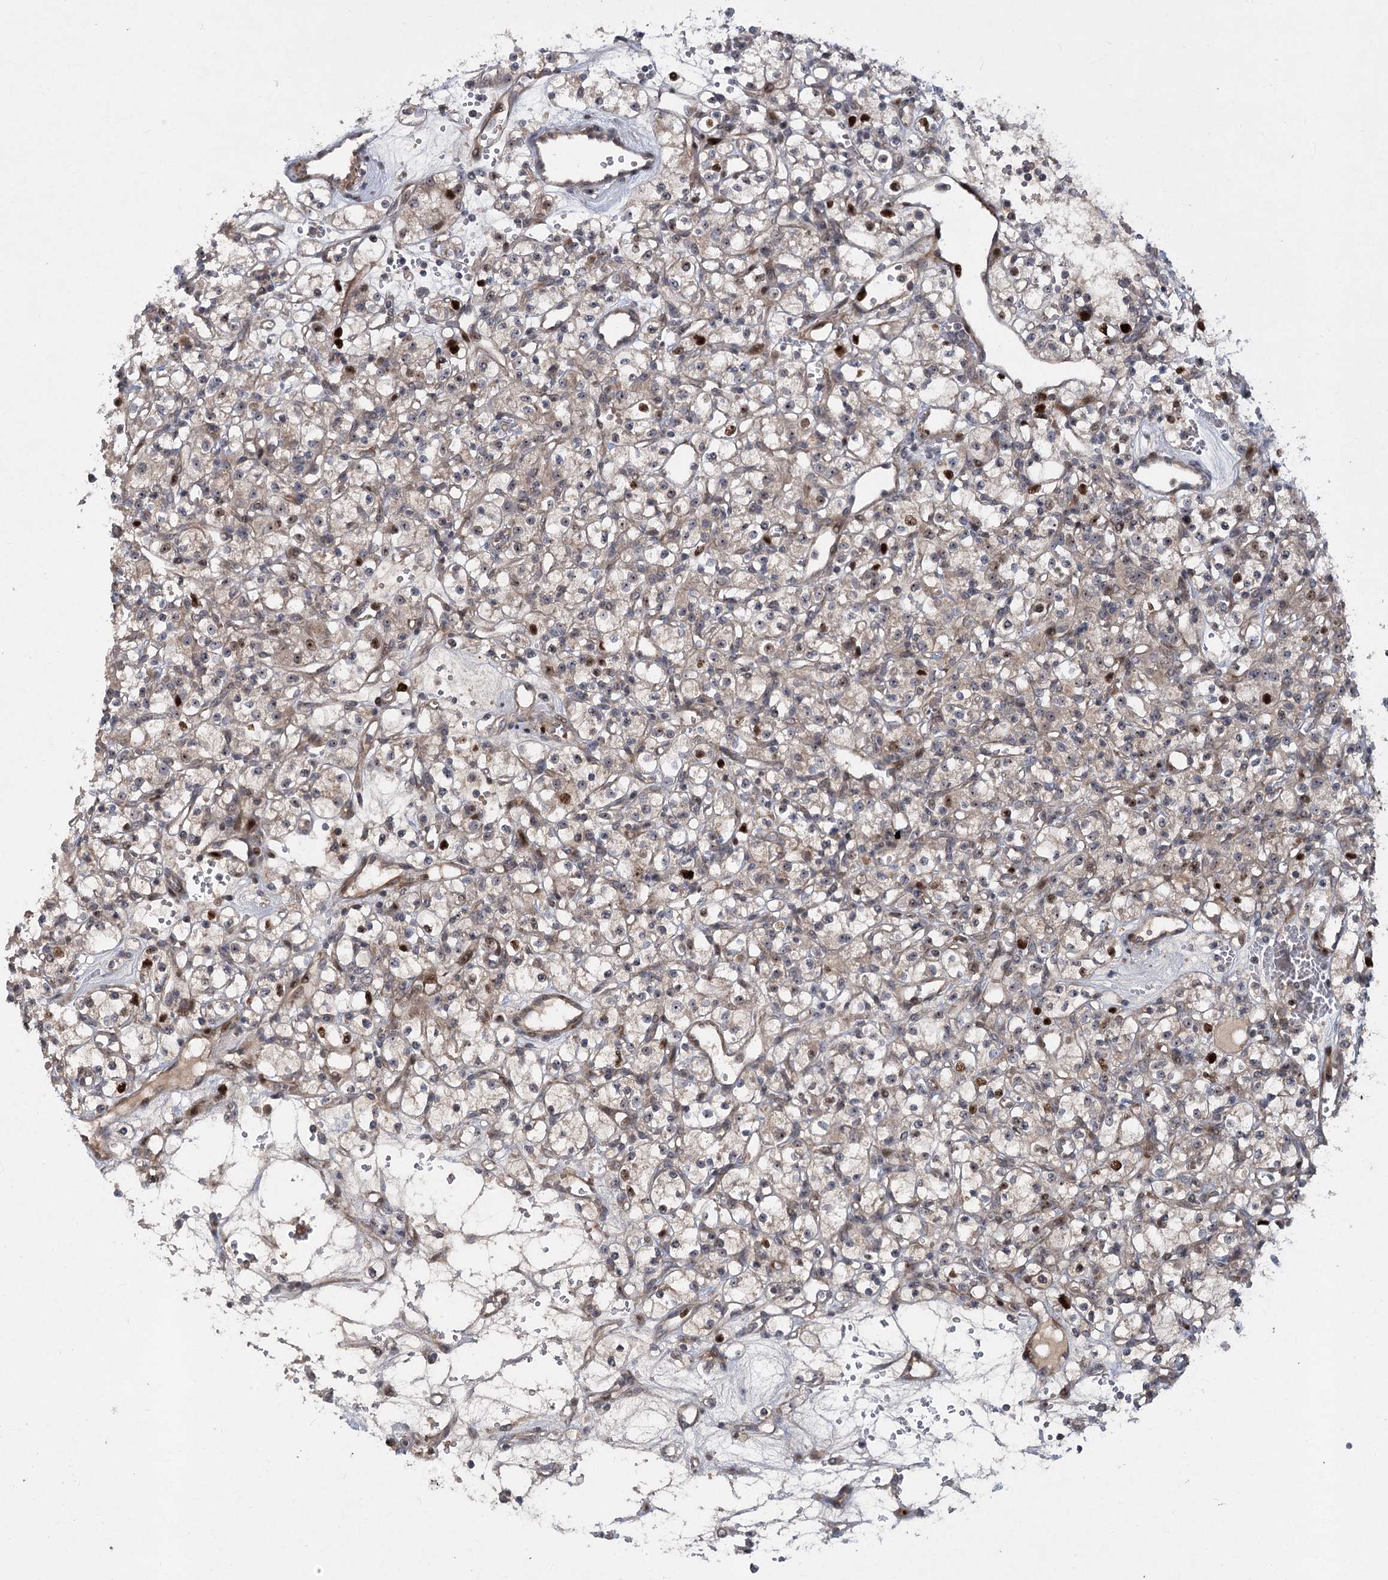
{"staining": {"intensity": "strong", "quantity": "<25%", "location": "nuclear"}, "tissue": "renal cancer", "cell_type": "Tumor cells", "image_type": "cancer", "snomed": [{"axis": "morphology", "description": "Adenocarcinoma, NOS"}, {"axis": "topography", "description": "Kidney"}], "caption": "Protein staining of renal adenocarcinoma tissue shows strong nuclear expression in approximately <25% of tumor cells.", "gene": "PIK3C2A", "patient": {"sex": "female", "age": 59}}